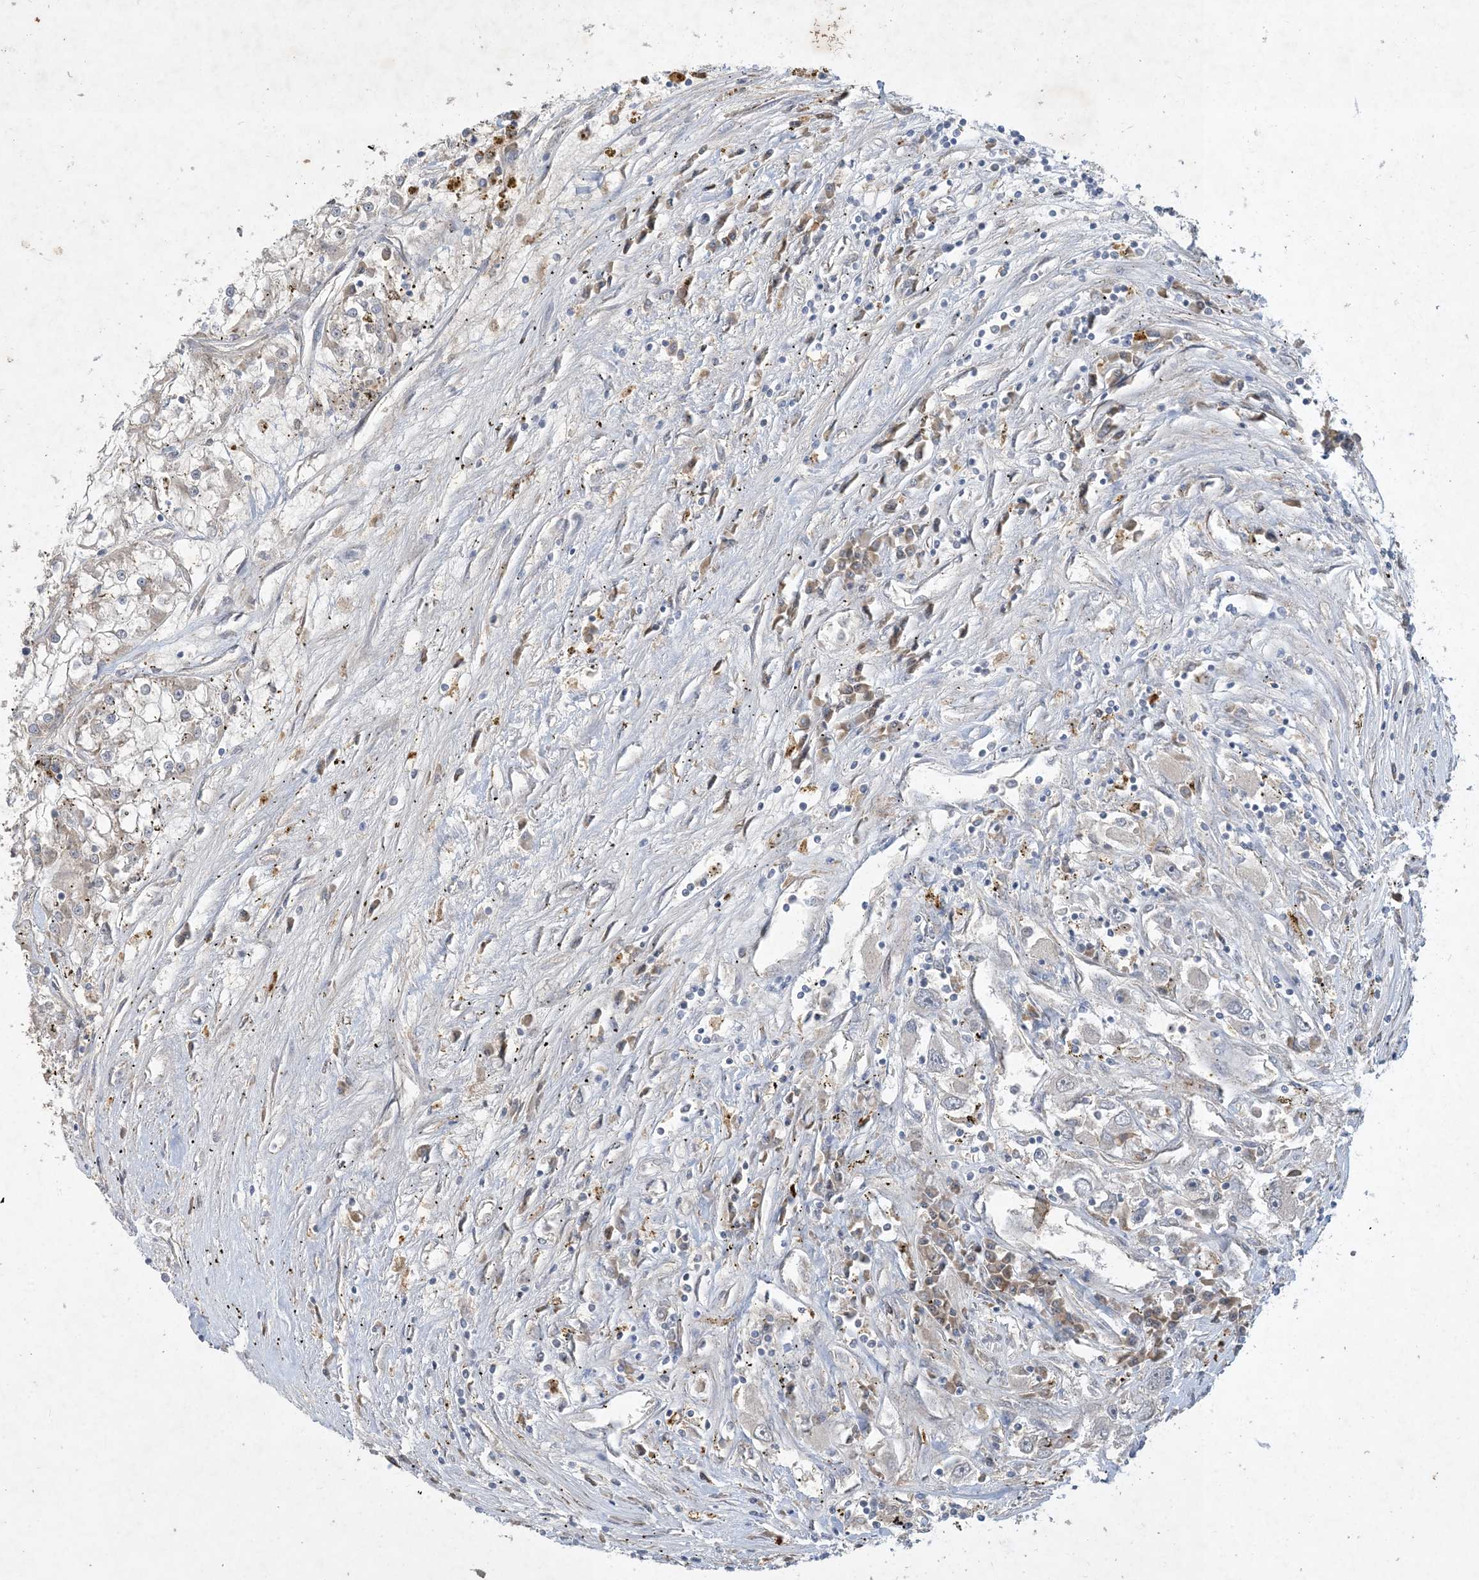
{"staining": {"intensity": "negative", "quantity": "none", "location": "none"}, "tissue": "renal cancer", "cell_type": "Tumor cells", "image_type": "cancer", "snomed": [{"axis": "morphology", "description": "Adenocarcinoma, NOS"}, {"axis": "topography", "description": "Kidney"}], "caption": "IHC micrograph of neoplastic tissue: renal adenocarcinoma stained with DAB (3,3'-diaminobenzidine) displays no significant protein staining in tumor cells. (DAB immunohistochemistry (IHC), high magnification).", "gene": "MRPS18A", "patient": {"sex": "female", "age": 52}}